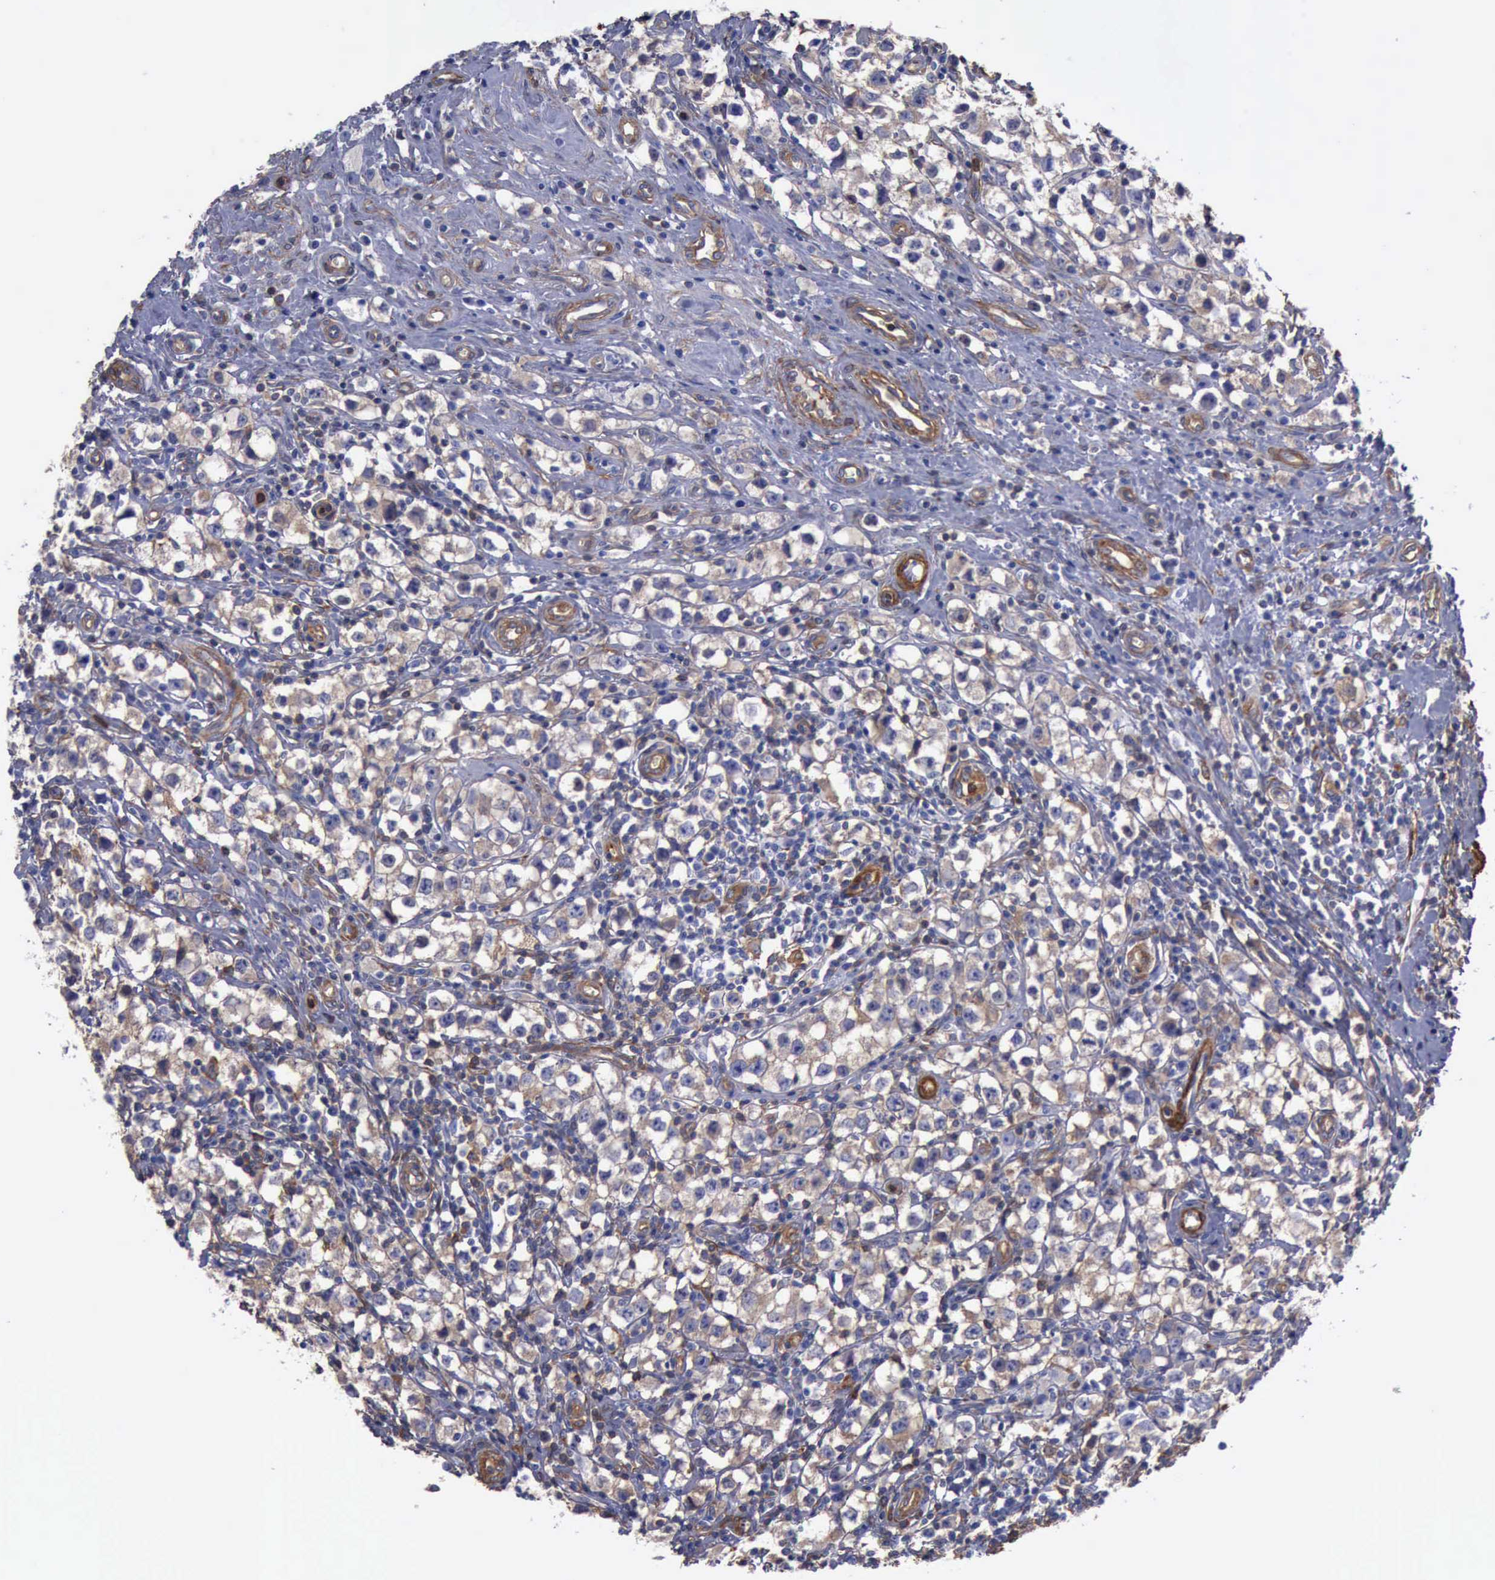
{"staining": {"intensity": "weak", "quantity": "25%-75%", "location": "cytoplasmic/membranous"}, "tissue": "testis cancer", "cell_type": "Tumor cells", "image_type": "cancer", "snomed": [{"axis": "morphology", "description": "Seminoma, NOS"}, {"axis": "topography", "description": "Testis"}], "caption": "The histopathology image reveals immunohistochemical staining of testis cancer (seminoma). There is weak cytoplasmic/membranous expression is identified in approximately 25%-75% of tumor cells. (IHC, brightfield microscopy, high magnification).", "gene": "FLNA", "patient": {"sex": "male", "age": 35}}